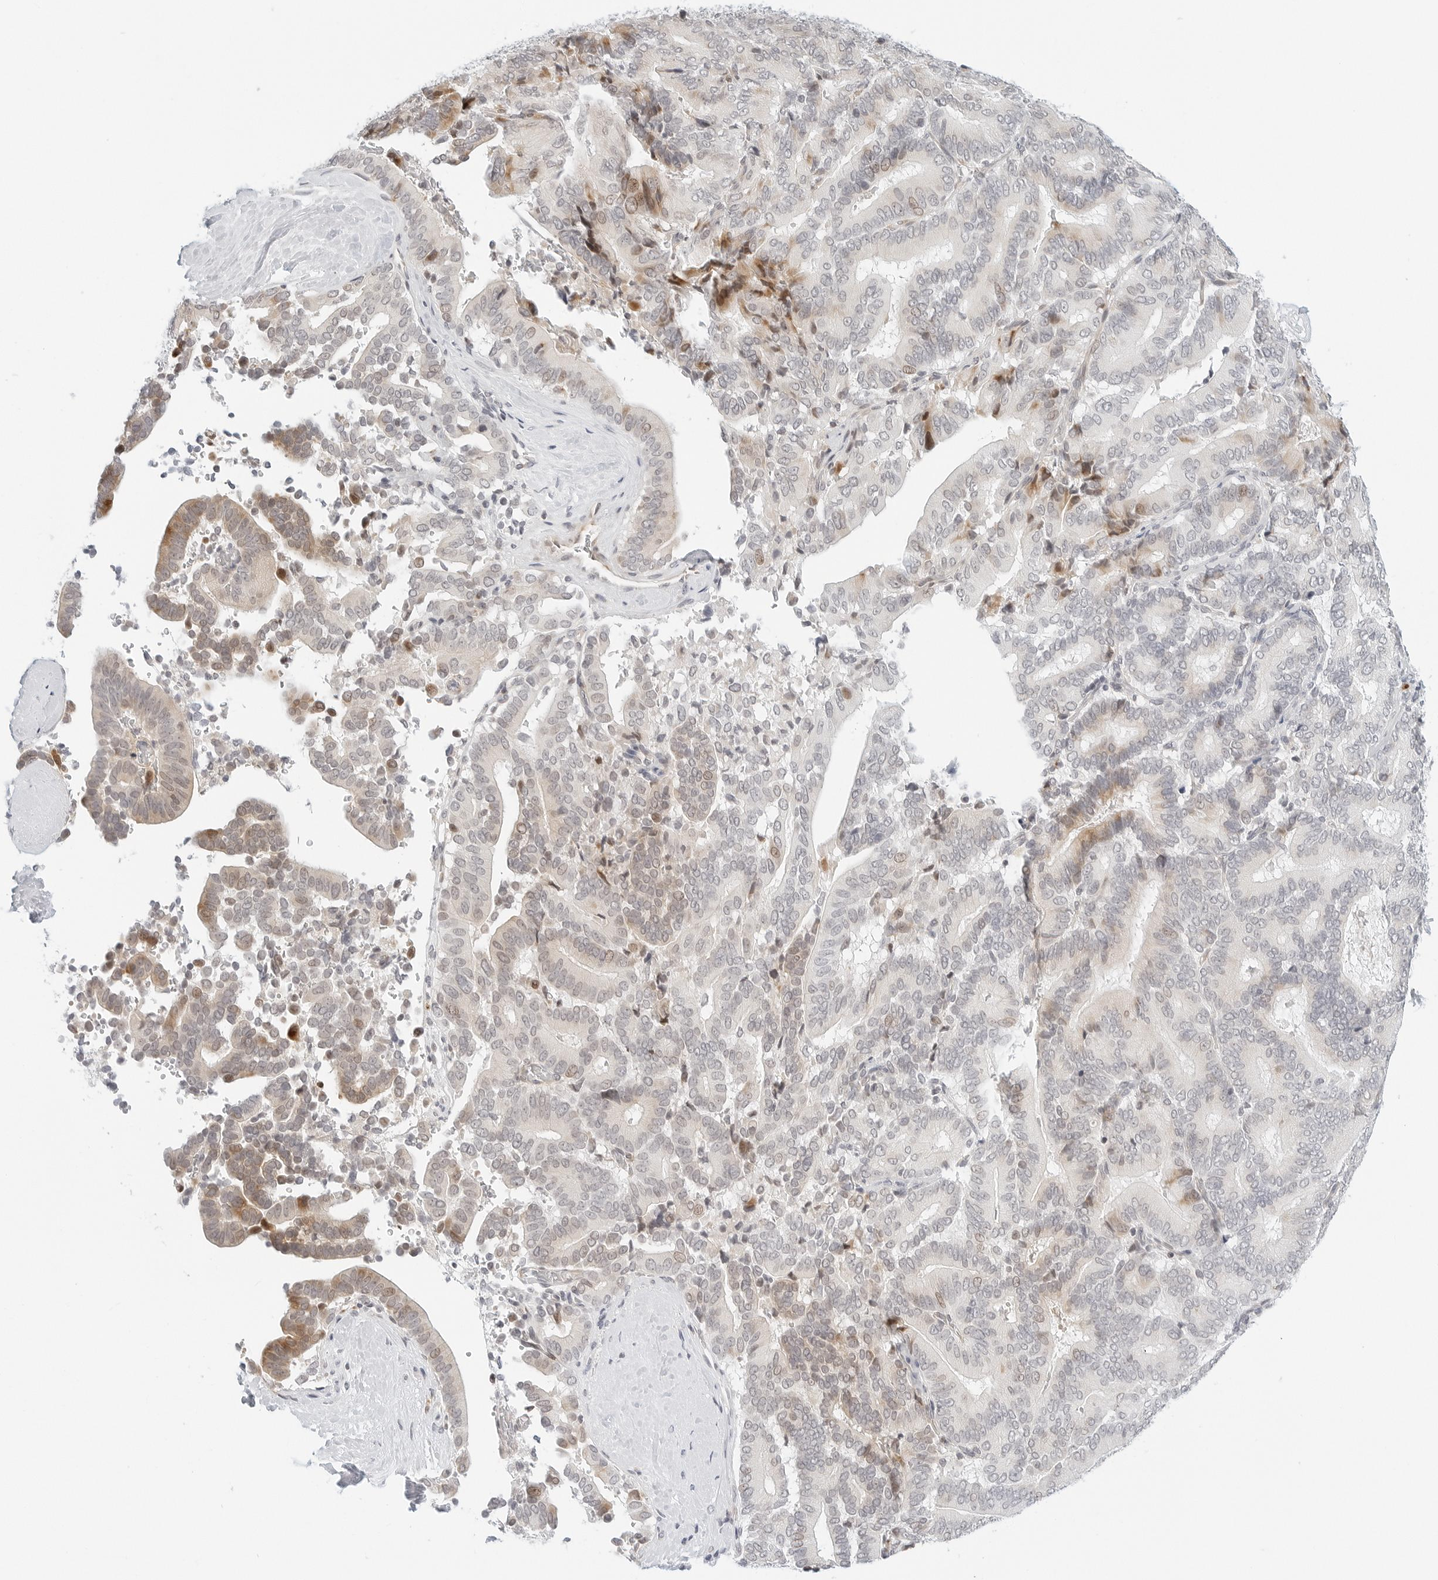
{"staining": {"intensity": "moderate", "quantity": "<25%", "location": "cytoplasmic/membranous"}, "tissue": "liver cancer", "cell_type": "Tumor cells", "image_type": "cancer", "snomed": [{"axis": "morphology", "description": "Cholangiocarcinoma"}, {"axis": "topography", "description": "Liver"}], "caption": "A brown stain labels moderate cytoplasmic/membranous expression of a protein in human cholangiocarcinoma (liver) tumor cells. The protein is stained brown, and the nuclei are stained in blue (DAB (3,3'-diaminobenzidine) IHC with brightfield microscopy, high magnification).", "gene": "PARP10", "patient": {"sex": "female", "age": 75}}